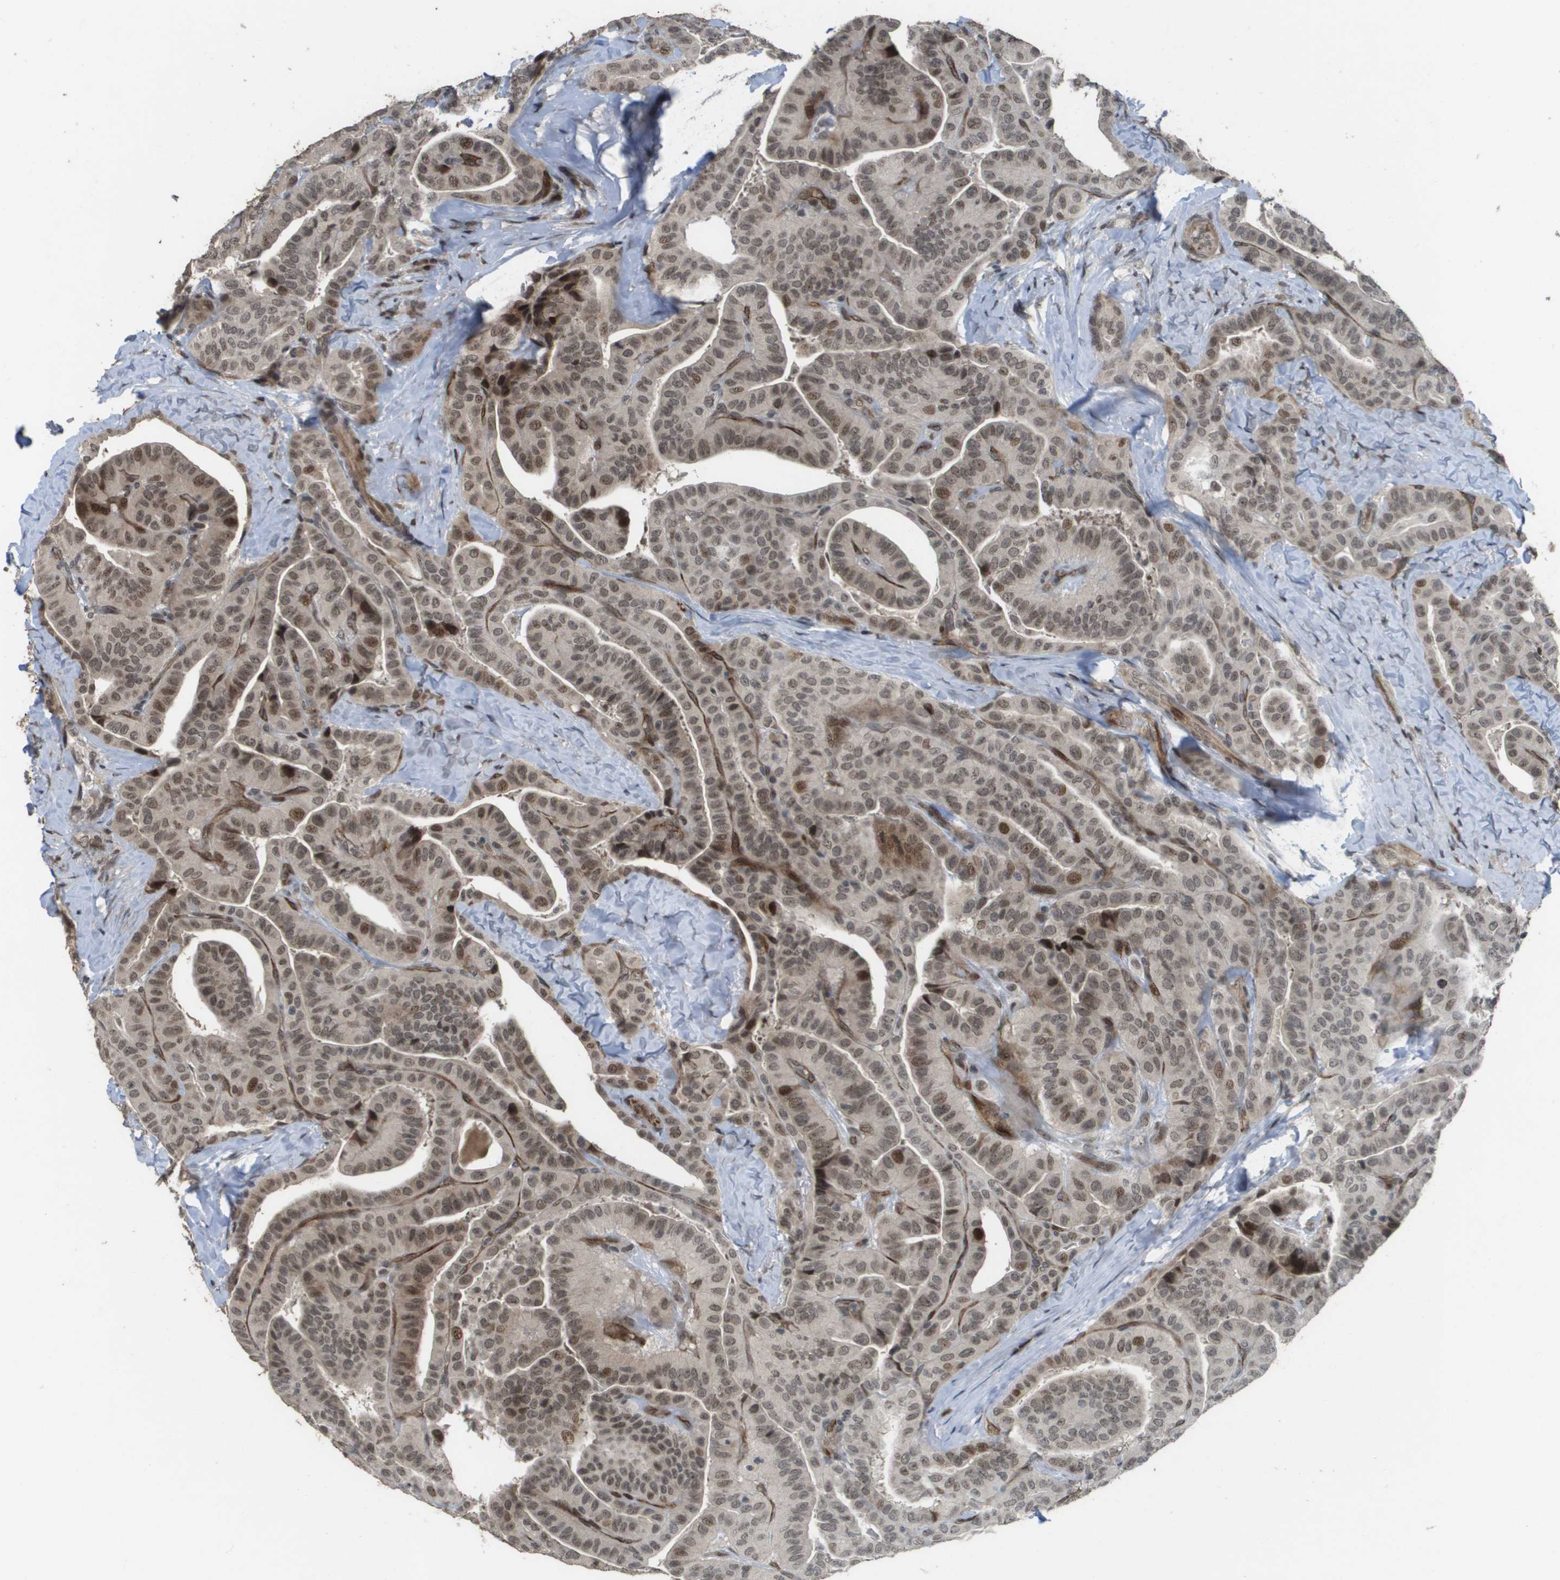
{"staining": {"intensity": "strong", "quantity": "<25%", "location": "cytoplasmic/membranous,nuclear"}, "tissue": "thyroid cancer", "cell_type": "Tumor cells", "image_type": "cancer", "snomed": [{"axis": "morphology", "description": "Papillary adenocarcinoma, NOS"}, {"axis": "topography", "description": "Thyroid gland"}], "caption": "Protein analysis of thyroid cancer (papillary adenocarcinoma) tissue reveals strong cytoplasmic/membranous and nuclear positivity in about <25% of tumor cells.", "gene": "KAT5", "patient": {"sex": "male", "age": 77}}